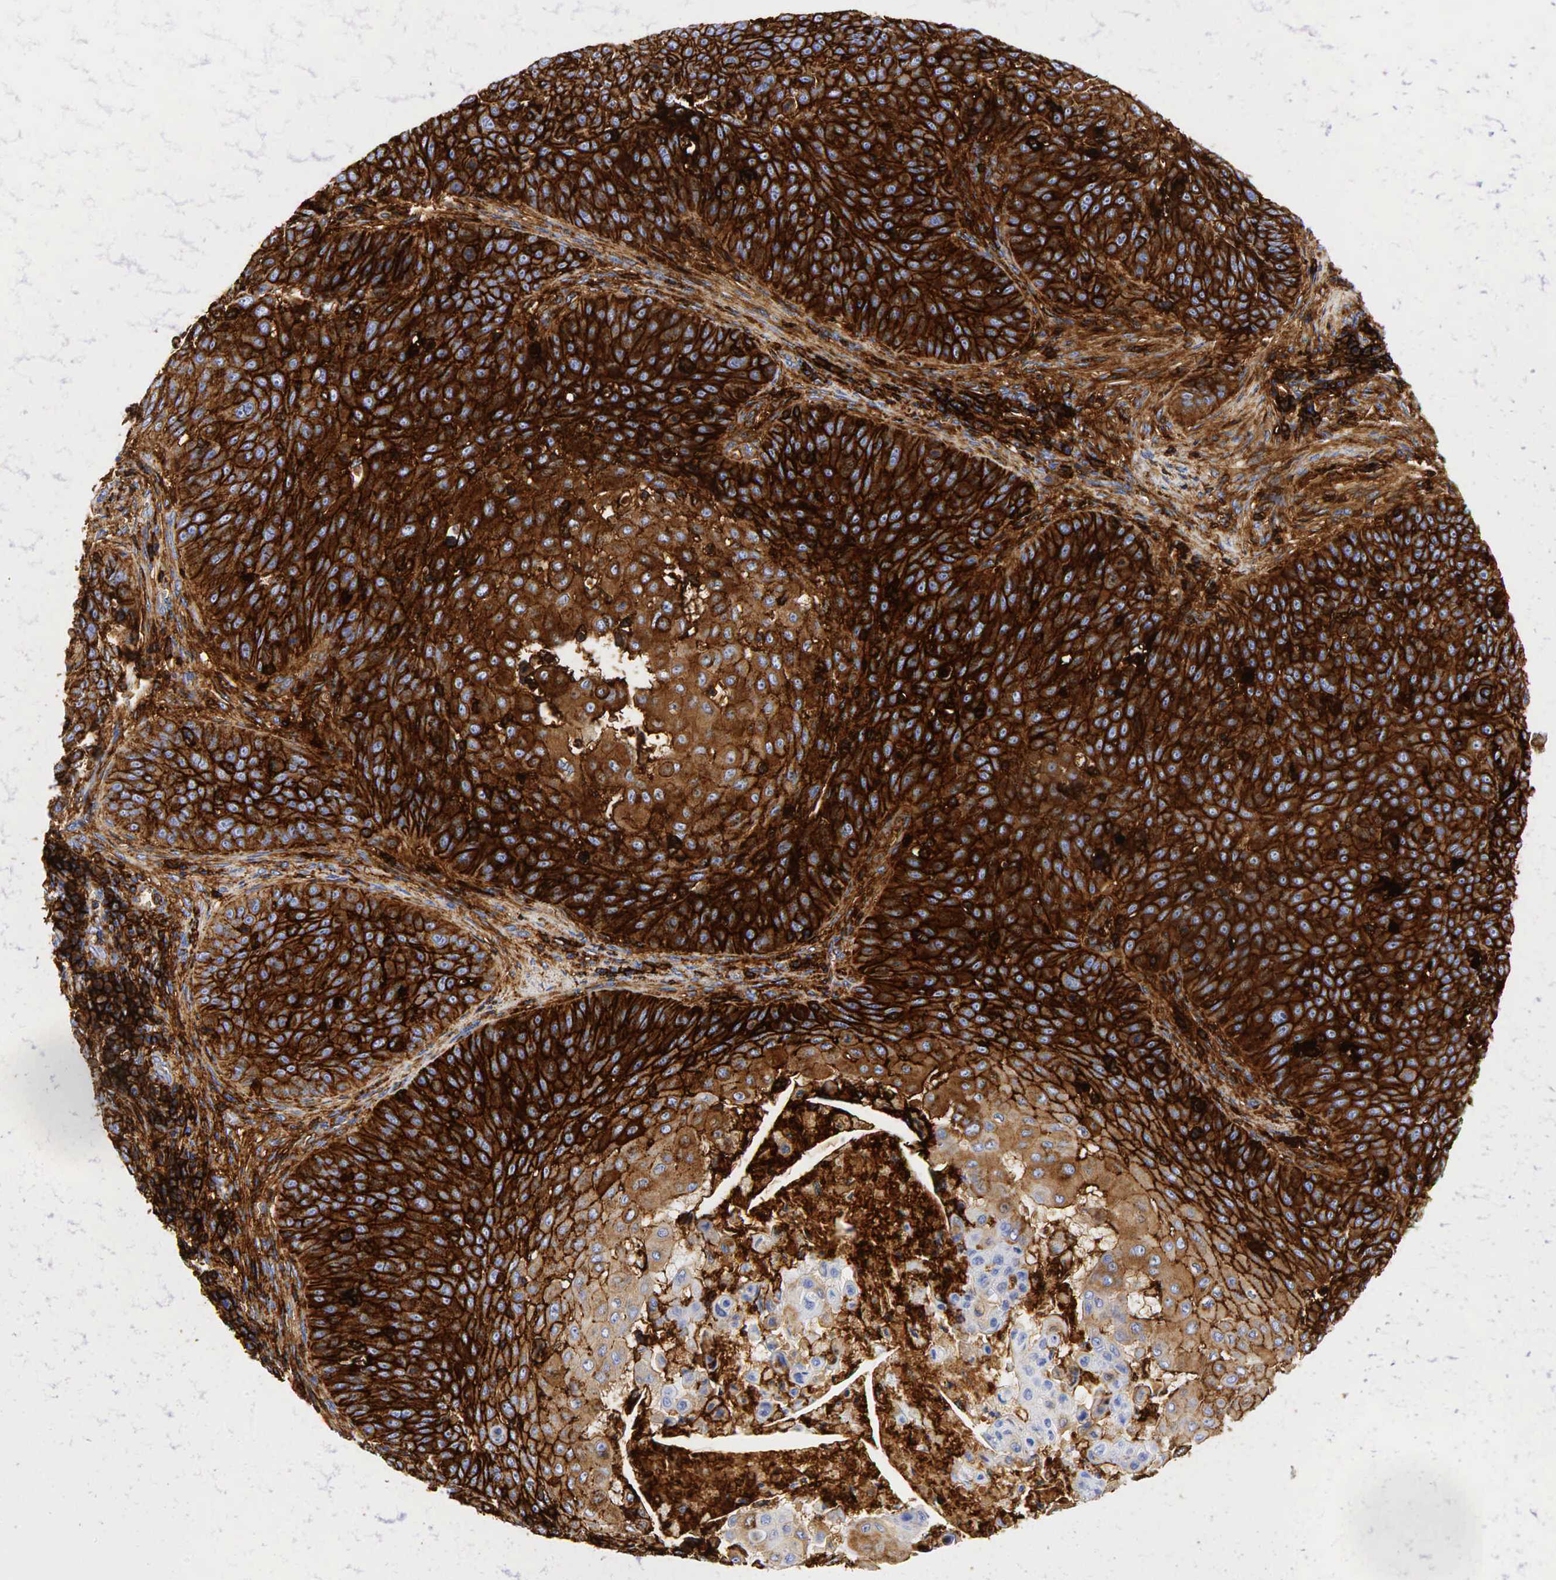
{"staining": {"intensity": "strong", "quantity": ">75%", "location": "cytoplasmic/membranous"}, "tissue": "skin cancer", "cell_type": "Tumor cells", "image_type": "cancer", "snomed": [{"axis": "morphology", "description": "Squamous cell carcinoma, NOS"}, {"axis": "topography", "description": "Skin"}], "caption": "Tumor cells exhibit strong cytoplasmic/membranous positivity in approximately >75% of cells in skin cancer (squamous cell carcinoma). The staining was performed using DAB, with brown indicating positive protein expression. Nuclei are stained blue with hematoxylin.", "gene": "CD44", "patient": {"sex": "male", "age": 82}}